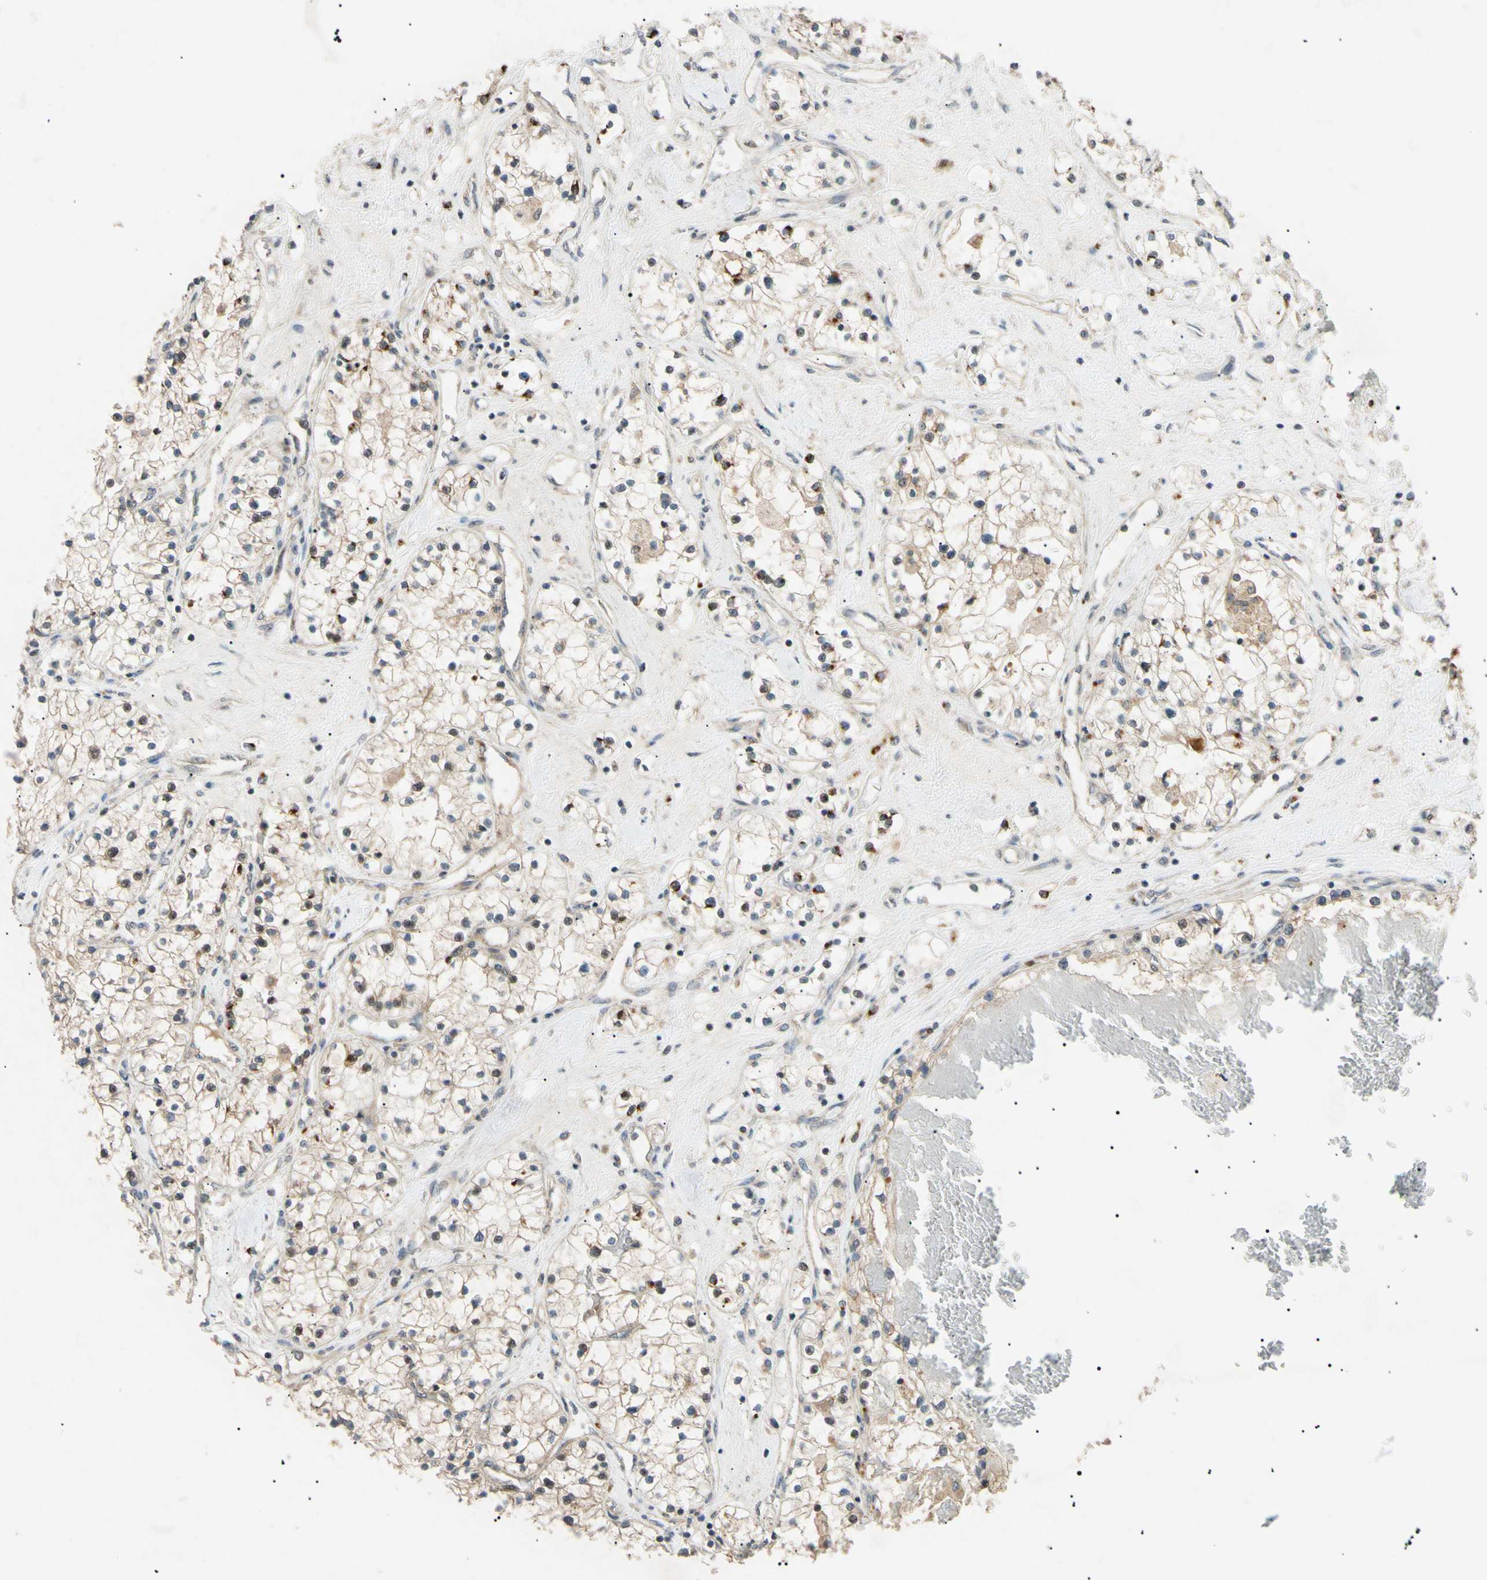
{"staining": {"intensity": "weak", "quantity": "<25%", "location": "cytoplasmic/membranous"}, "tissue": "renal cancer", "cell_type": "Tumor cells", "image_type": "cancer", "snomed": [{"axis": "morphology", "description": "Adenocarcinoma, NOS"}, {"axis": "topography", "description": "Kidney"}], "caption": "Histopathology image shows no significant protein positivity in tumor cells of renal cancer.", "gene": "TUBB4A", "patient": {"sex": "male", "age": 68}}